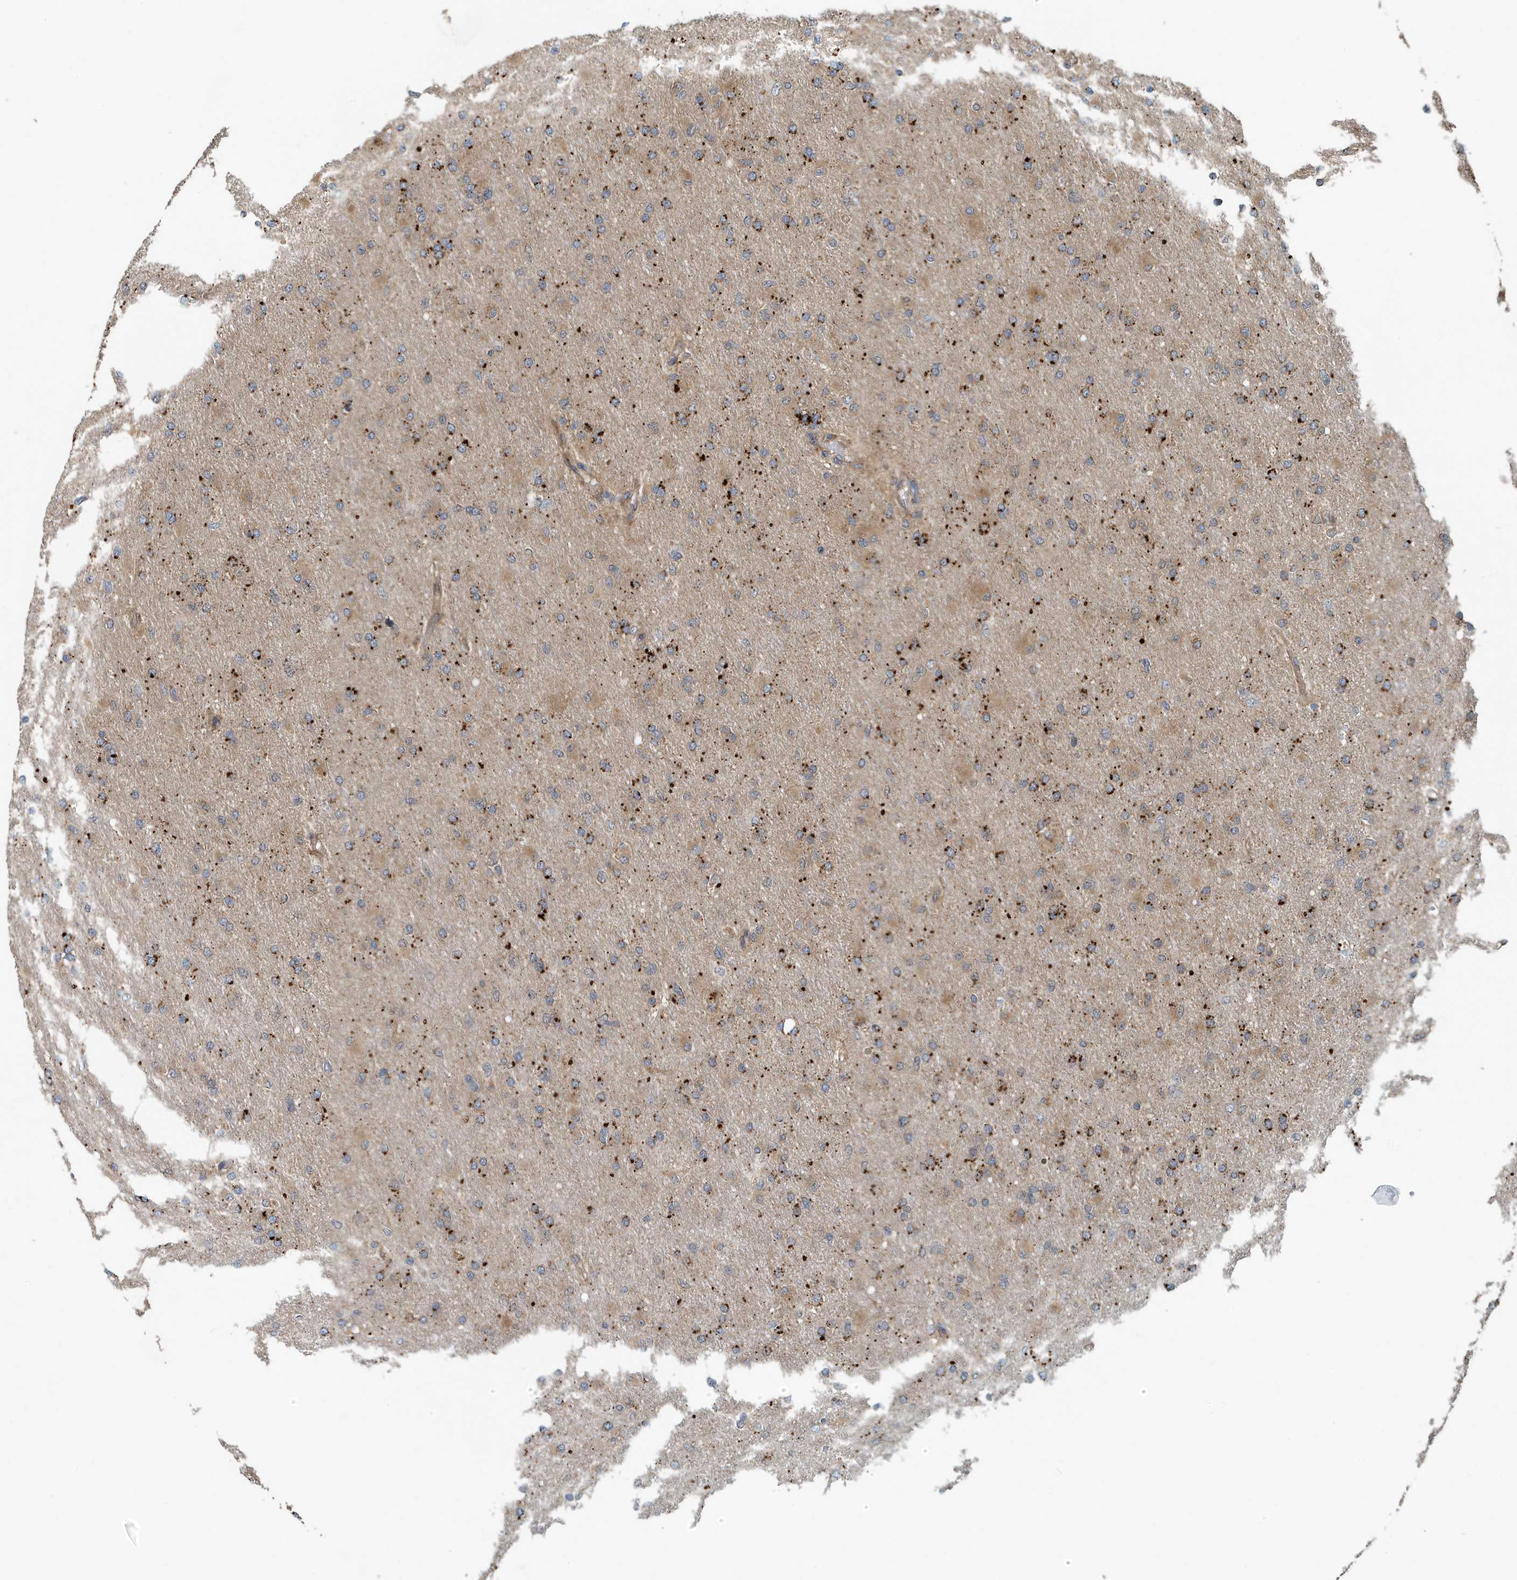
{"staining": {"intensity": "moderate", "quantity": "25%-75%", "location": "cytoplasmic/membranous"}, "tissue": "glioma", "cell_type": "Tumor cells", "image_type": "cancer", "snomed": [{"axis": "morphology", "description": "Glioma, malignant, High grade"}, {"axis": "topography", "description": "Cerebral cortex"}], "caption": "Moderate cytoplasmic/membranous staining for a protein is identified in about 25%-75% of tumor cells of glioma using IHC.", "gene": "KIF15", "patient": {"sex": "female", "age": 36}}